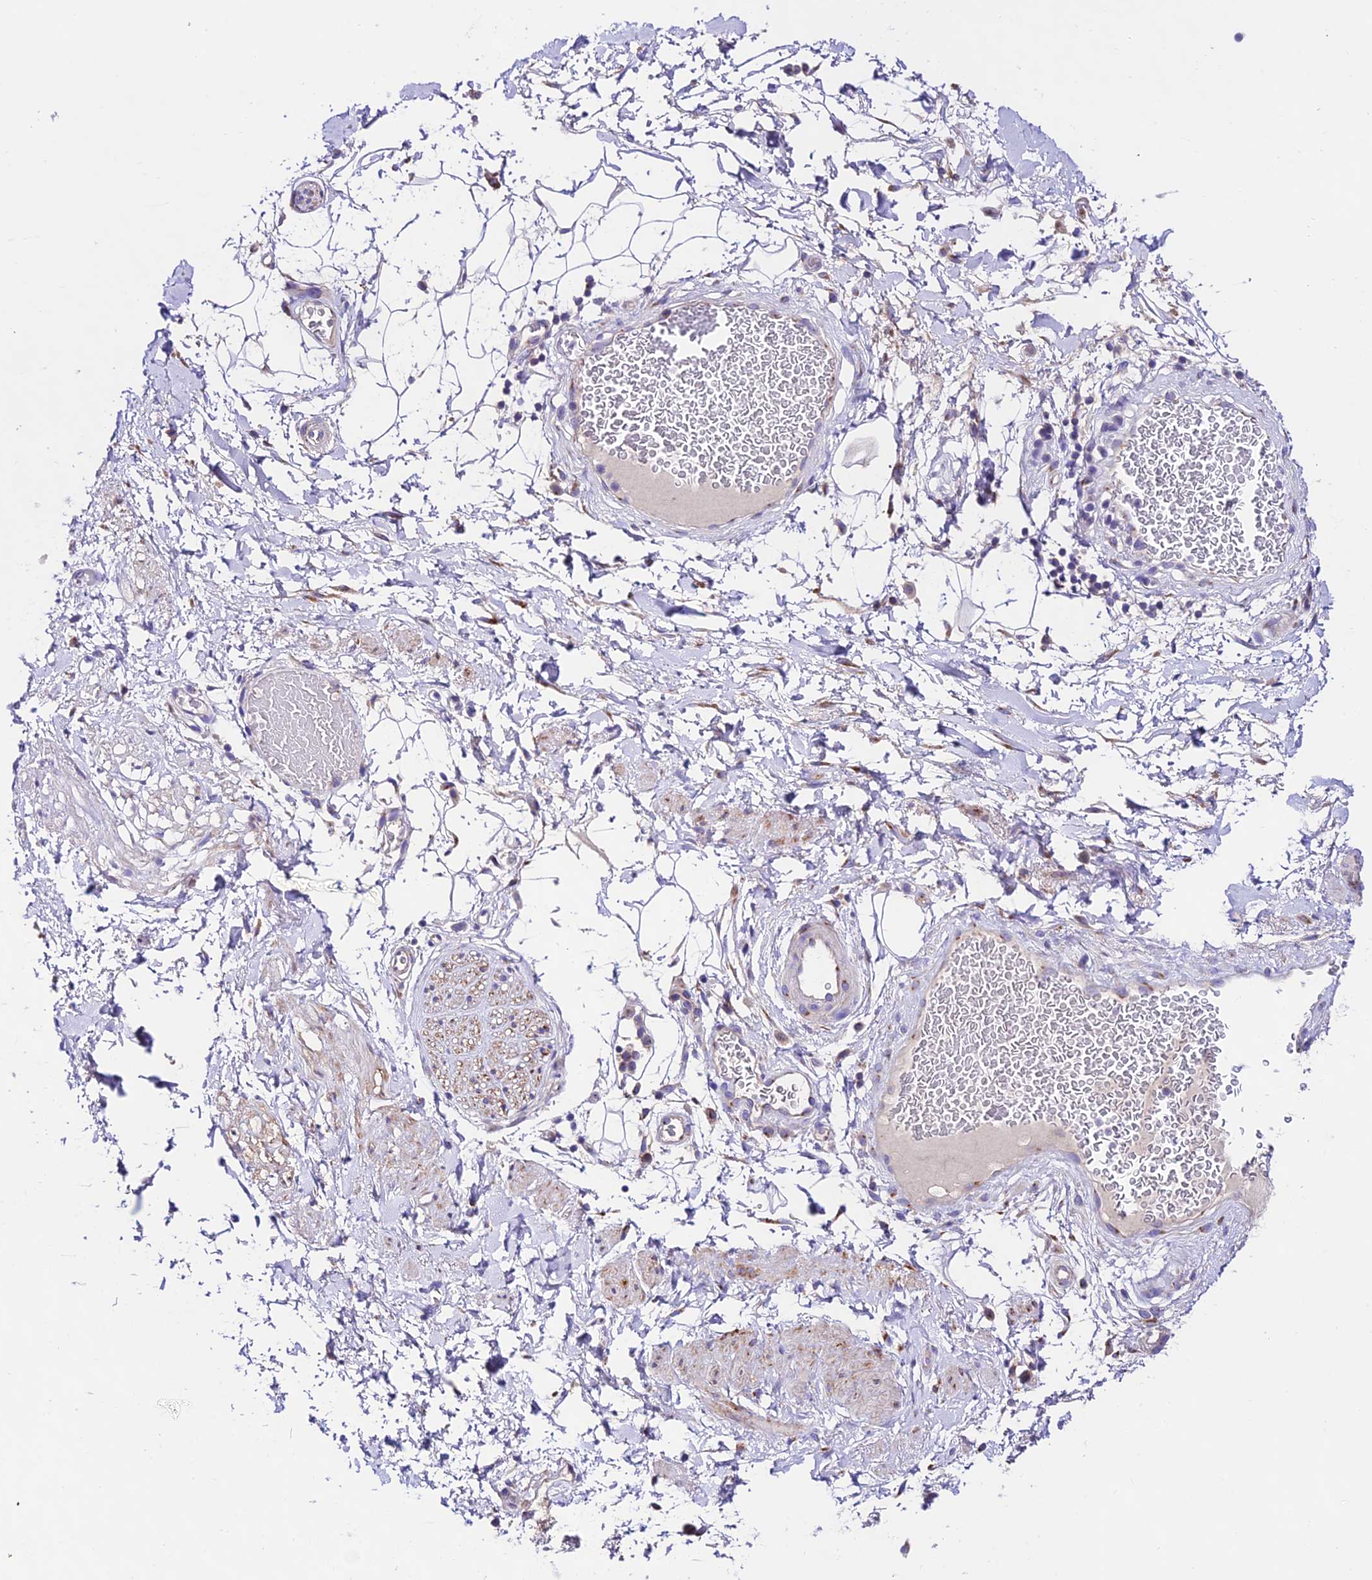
{"staining": {"intensity": "negative", "quantity": "none", "location": "none"}, "tissue": "adipose tissue", "cell_type": "Adipocytes", "image_type": "normal", "snomed": [{"axis": "morphology", "description": "Normal tissue, NOS"}, {"axis": "morphology", "description": "Adenocarcinoma, NOS"}, {"axis": "topography", "description": "Rectum"}, {"axis": "topography", "description": "Vagina"}, {"axis": "topography", "description": "Peripheral nerve tissue"}], "caption": "The image demonstrates no staining of adipocytes in unremarkable adipose tissue.", "gene": "LACTB2", "patient": {"sex": "female", "age": 71}}